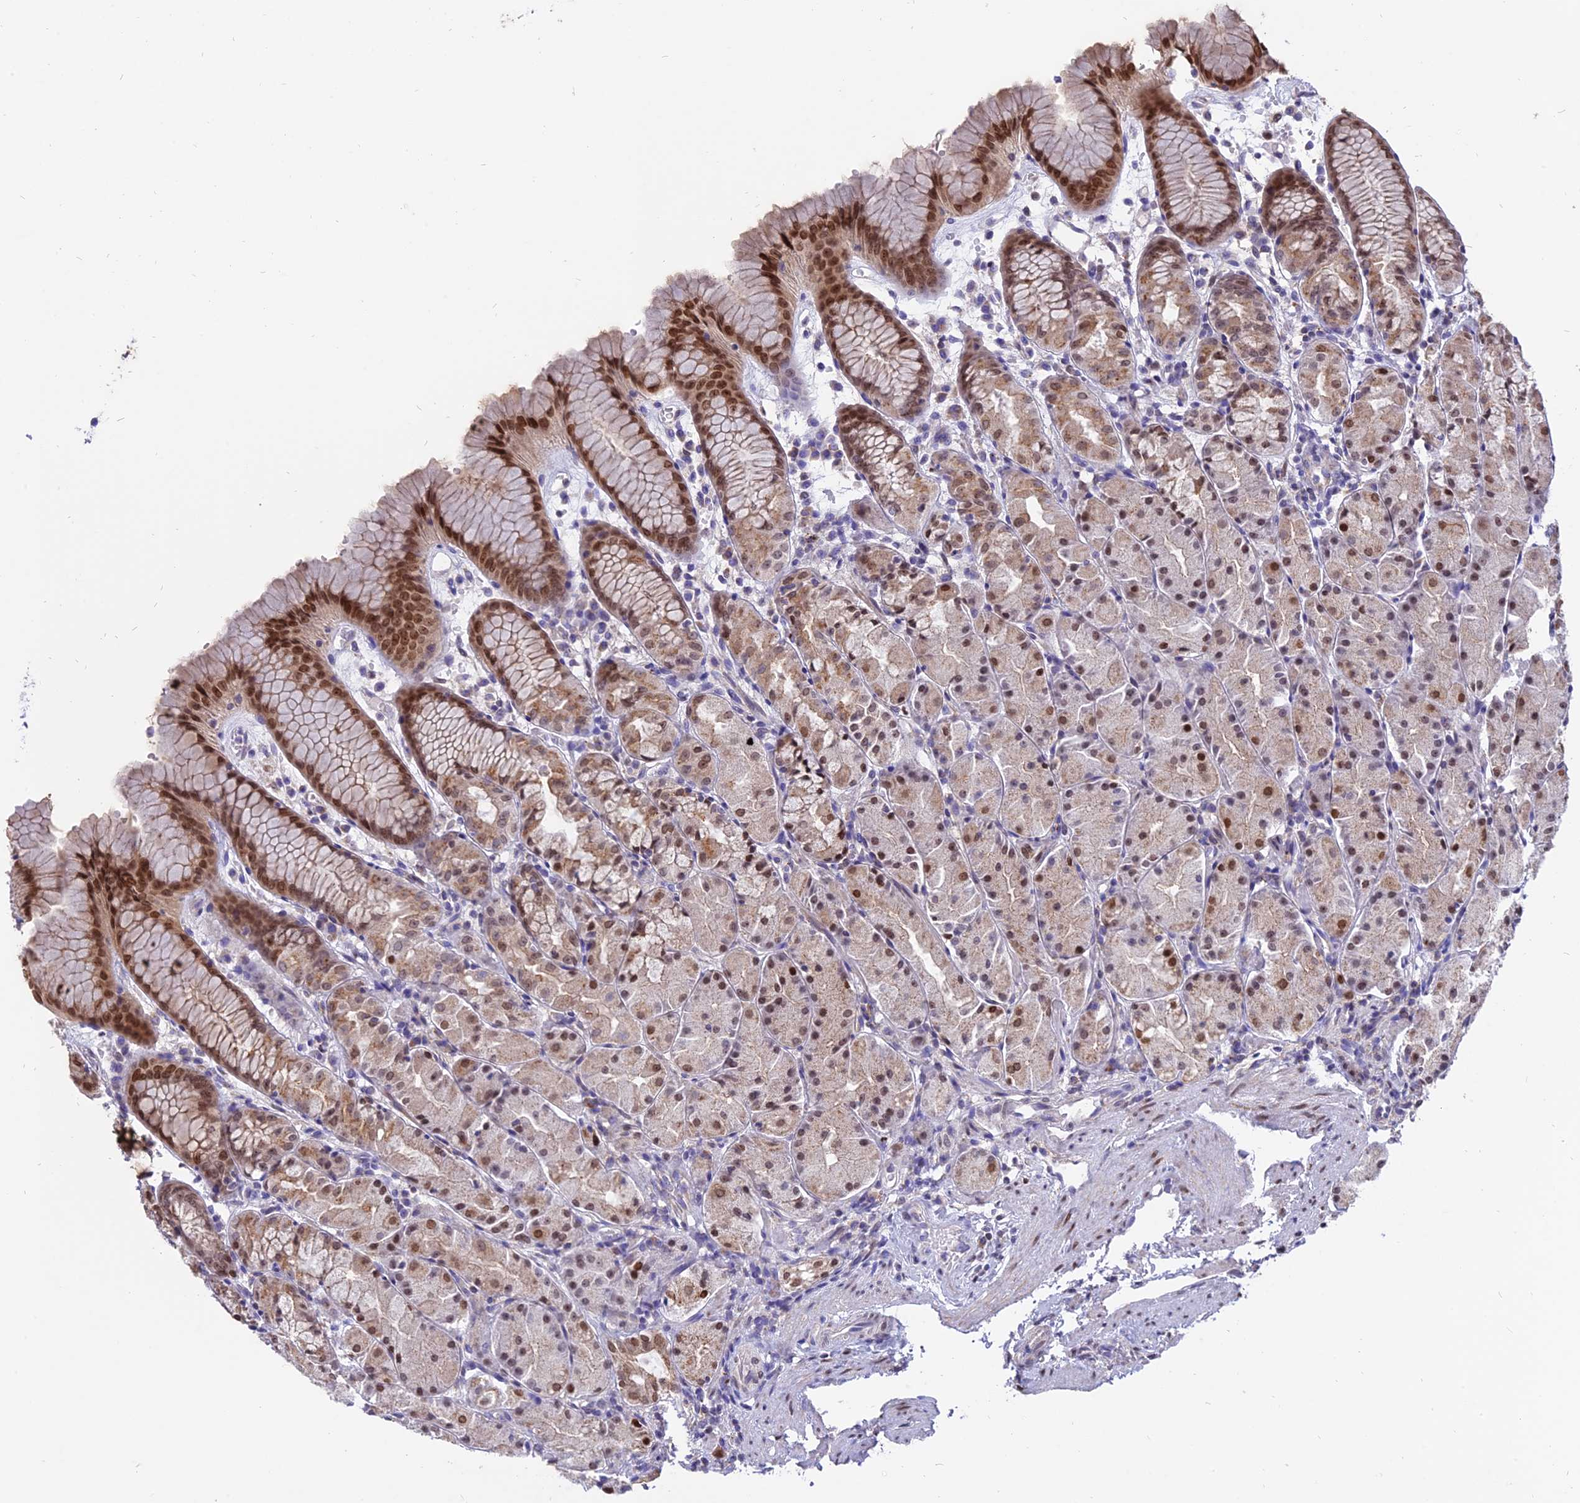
{"staining": {"intensity": "strong", "quantity": "25%-75%", "location": "cytoplasmic/membranous,nuclear"}, "tissue": "stomach", "cell_type": "Glandular cells", "image_type": "normal", "snomed": [{"axis": "morphology", "description": "Normal tissue, NOS"}, {"axis": "topography", "description": "Stomach, upper"}], "caption": "Immunohistochemical staining of benign stomach demonstrates strong cytoplasmic/membranous,nuclear protein positivity in about 25%-75% of glandular cells.", "gene": "CENPV", "patient": {"sex": "male", "age": 47}}